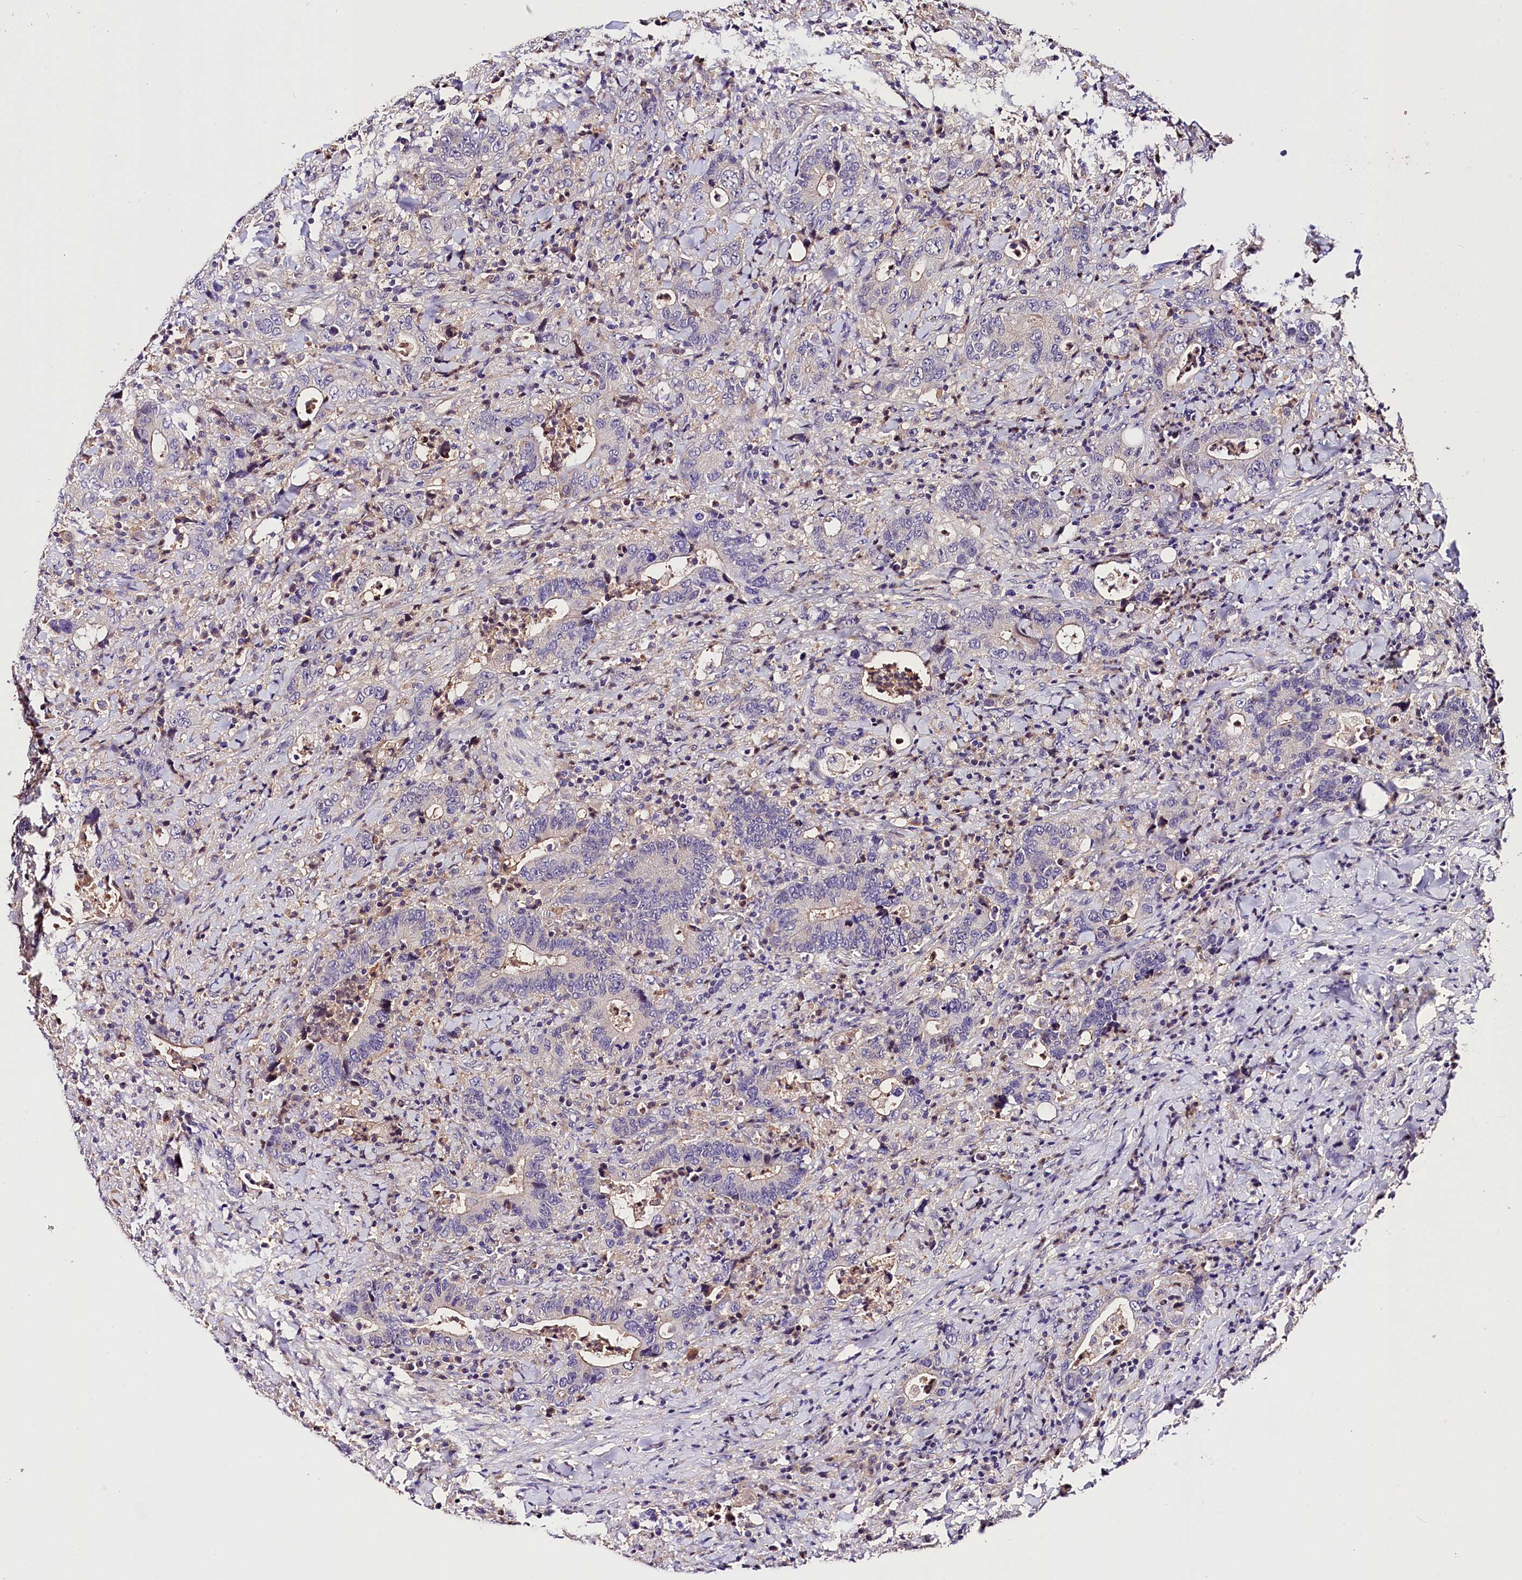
{"staining": {"intensity": "weak", "quantity": "<25%", "location": "cytoplasmic/membranous"}, "tissue": "colorectal cancer", "cell_type": "Tumor cells", "image_type": "cancer", "snomed": [{"axis": "morphology", "description": "Adenocarcinoma, NOS"}, {"axis": "topography", "description": "Colon"}], "caption": "IHC photomicrograph of colorectal cancer (adenocarcinoma) stained for a protein (brown), which shows no staining in tumor cells.", "gene": "ARMC6", "patient": {"sex": "female", "age": 75}}